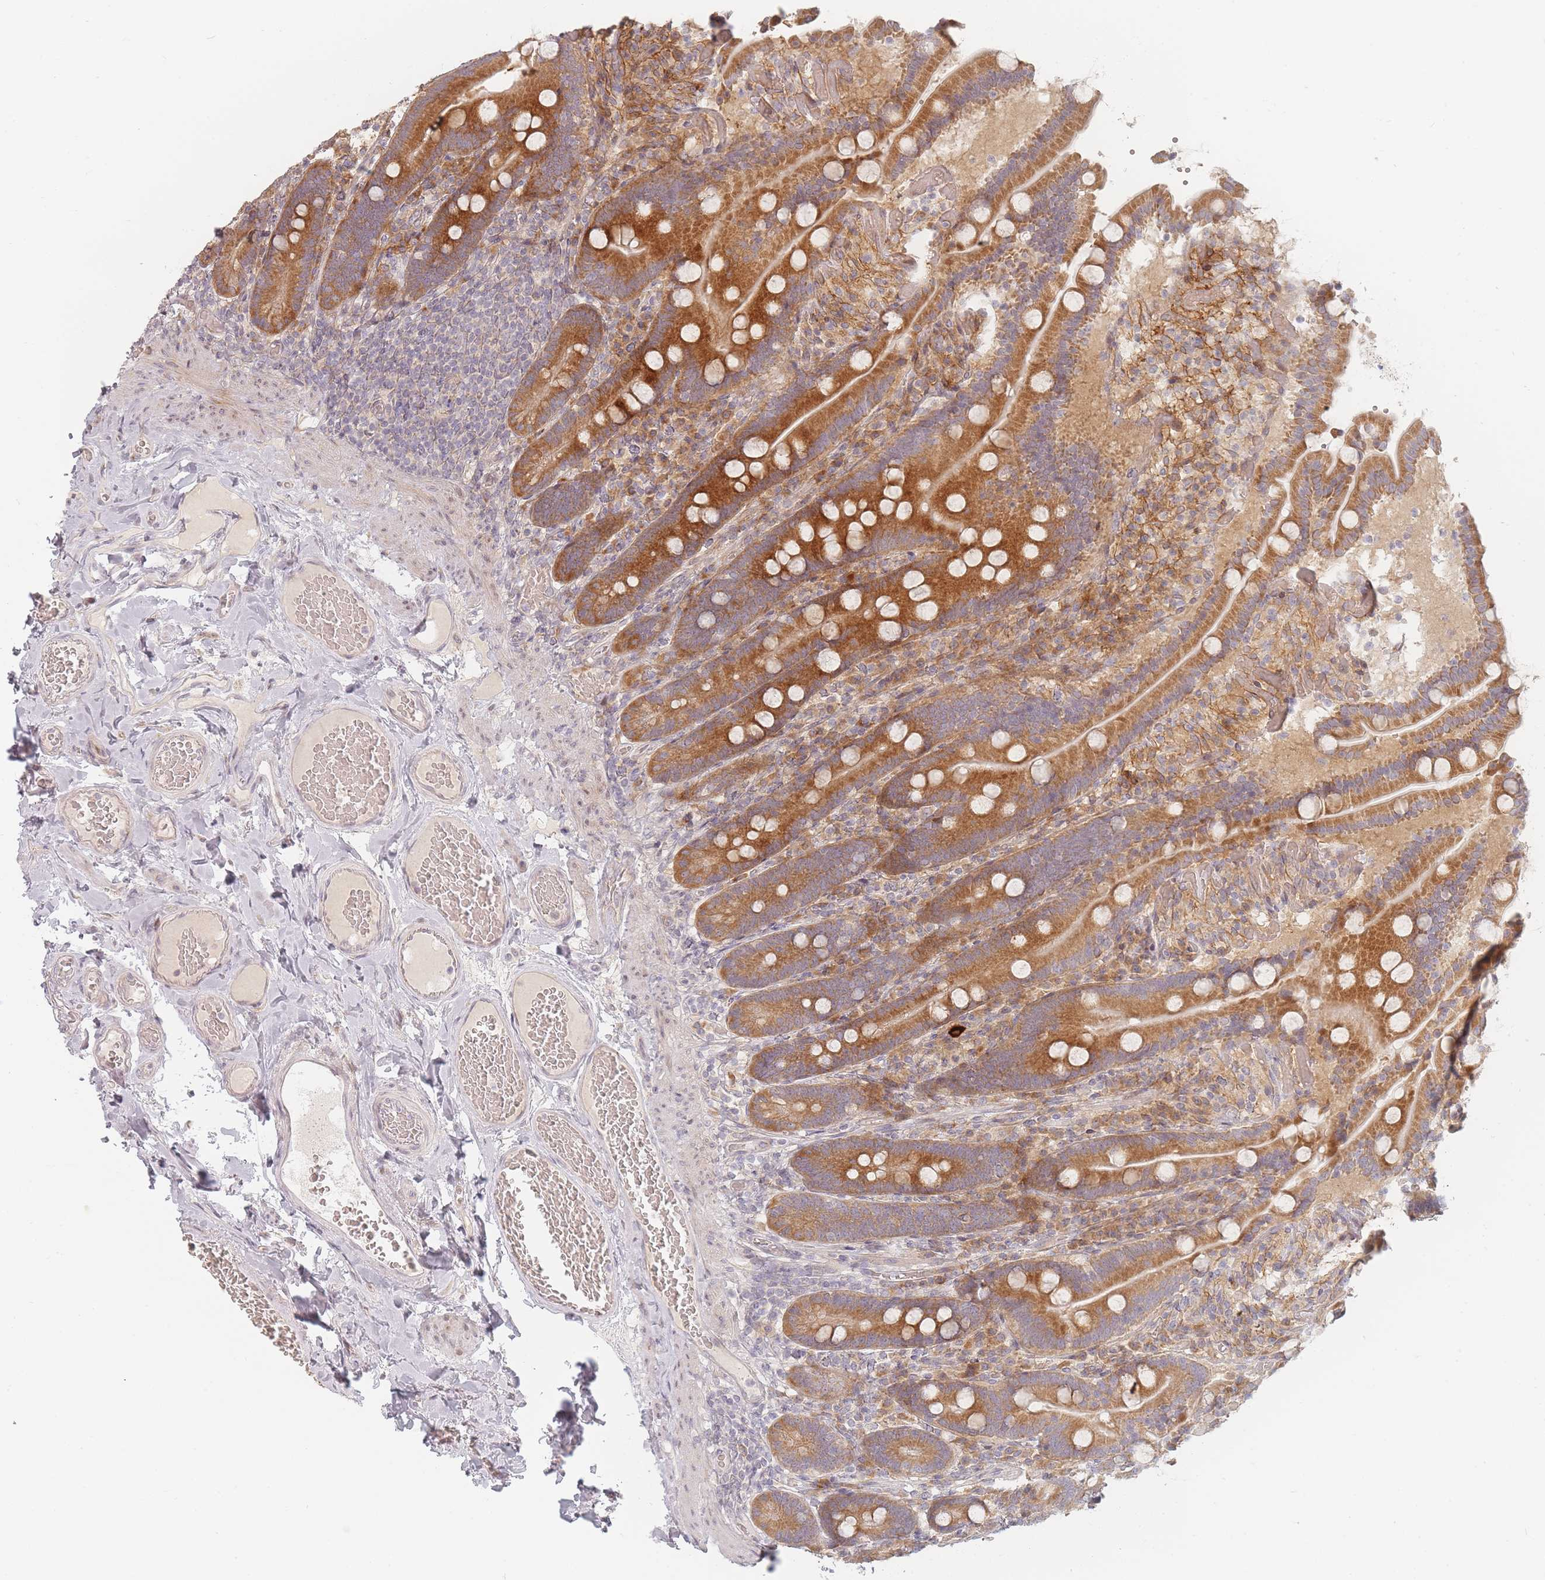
{"staining": {"intensity": "moderate", "quantity": ">75%", "location": "cytoplasmic/membranous"}, "tissue": "duodenum", "cell_type": "Glandular cells", "image_type": "normal", "snomed": [{"axis": "morphology", "description": "Normal tissue, NOS"}, {"axis": "topography", "description": "Duodenum"}], "caption": "A high-resolution micrograph shows immunohistochemistry staining of normal duodenum, which demonstrates moderate cytoplasmic/membranous expression in about >75% of glandular cells.", "gene": "ZKSCAN7", "patient": {"sex": "female", "age": 62}}